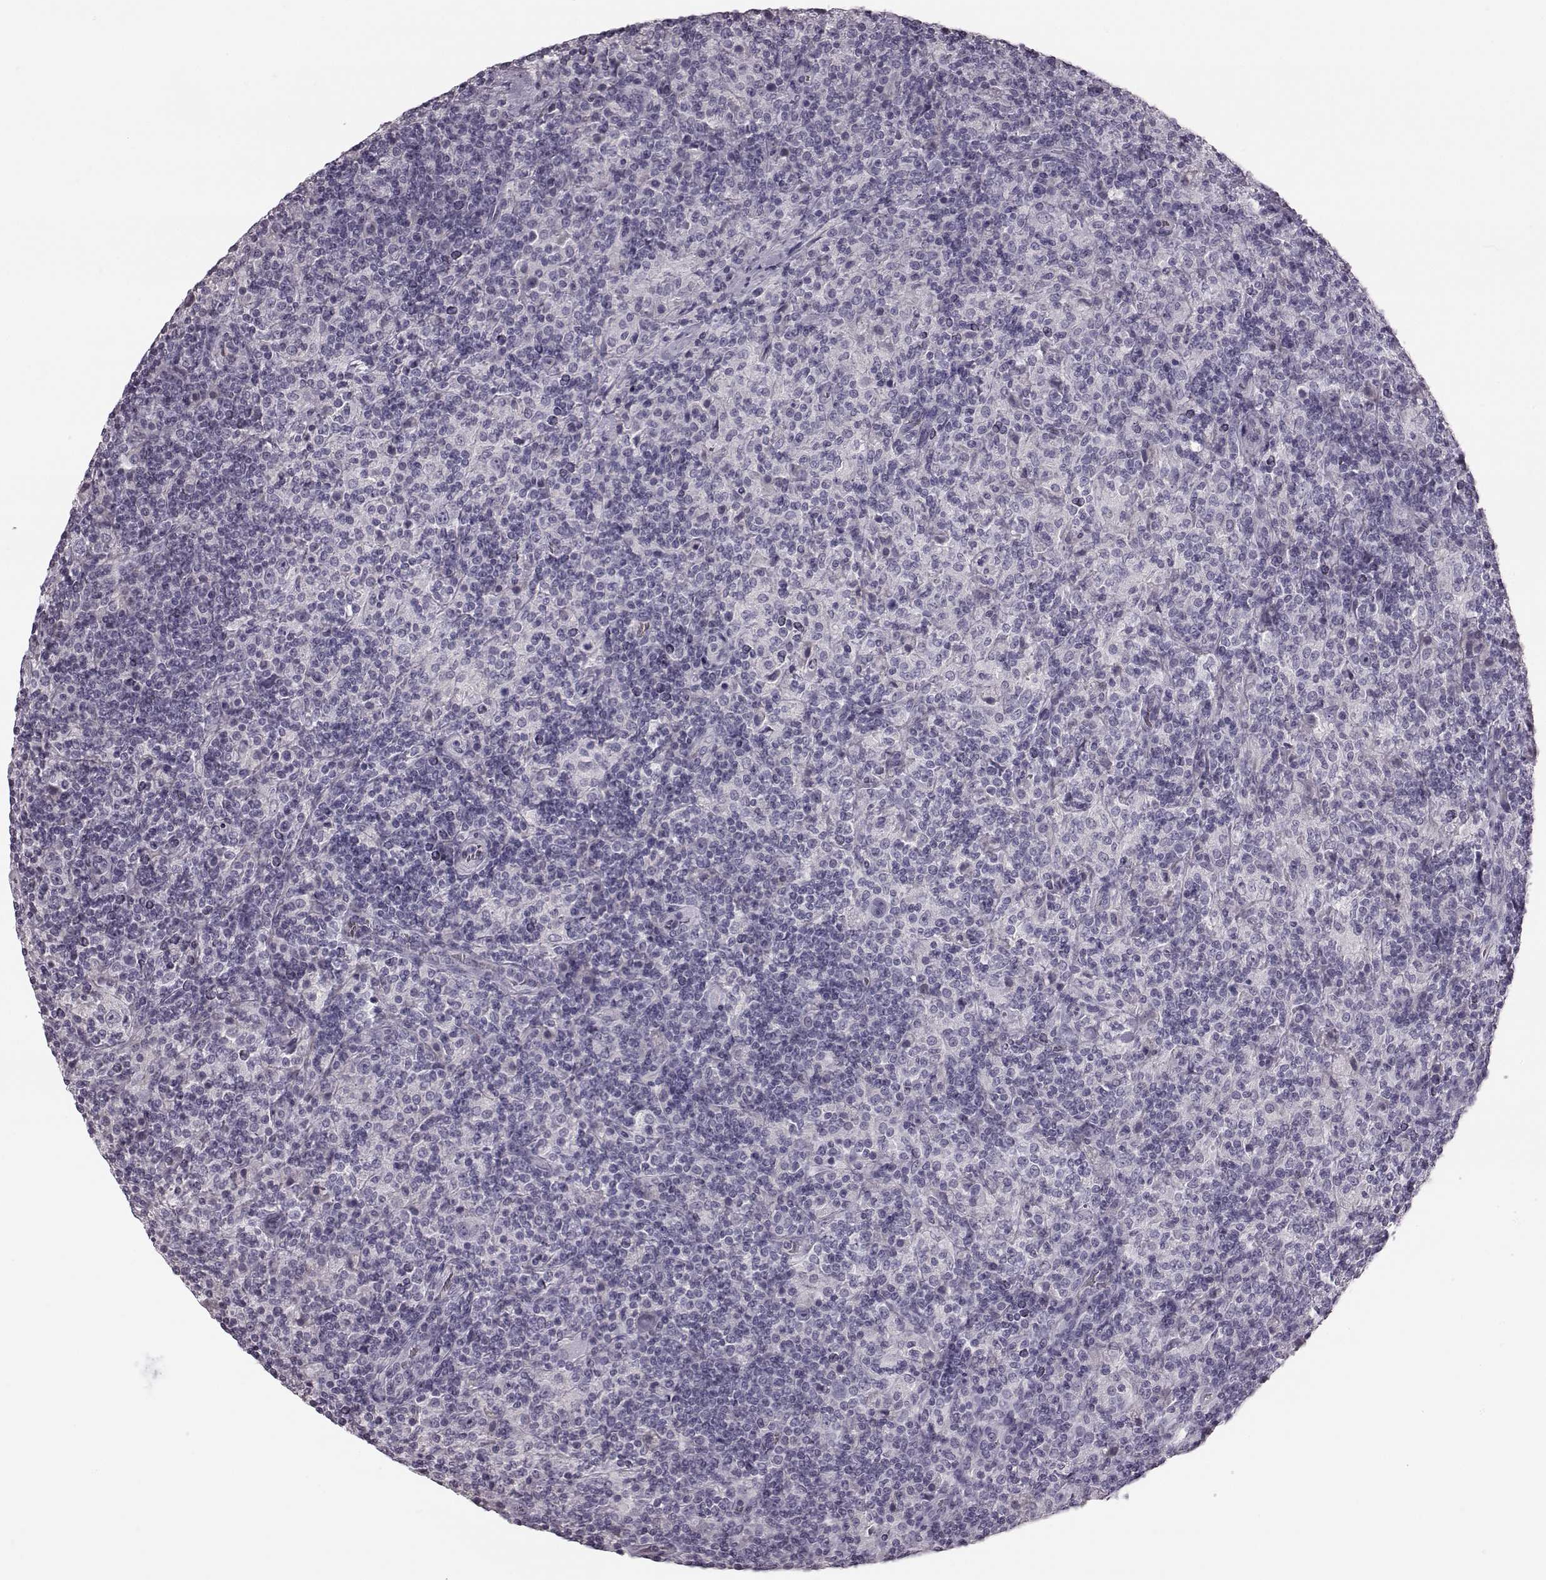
{"staining": {"intensity": "negative", "quantity": "none", "location": "none"}, "tissue": "lymphoma", "cell_type": "Tumor cells", "image_type": "cancer", "snomed": [{"axis": "morphology", "description": "Hodgkin's disease, NOS"}, {"axis": "topography", "description": "Lymph node"}], "caption": "Tumor cells show no significant protein positivity in lymphoma. Brightfield microscopy of IHC stained with DAB (brown) and hematoxylin (blue), captured at high magnification.", "gene": "ZNF433", "patient": {"sex": "male", "age": 70}}